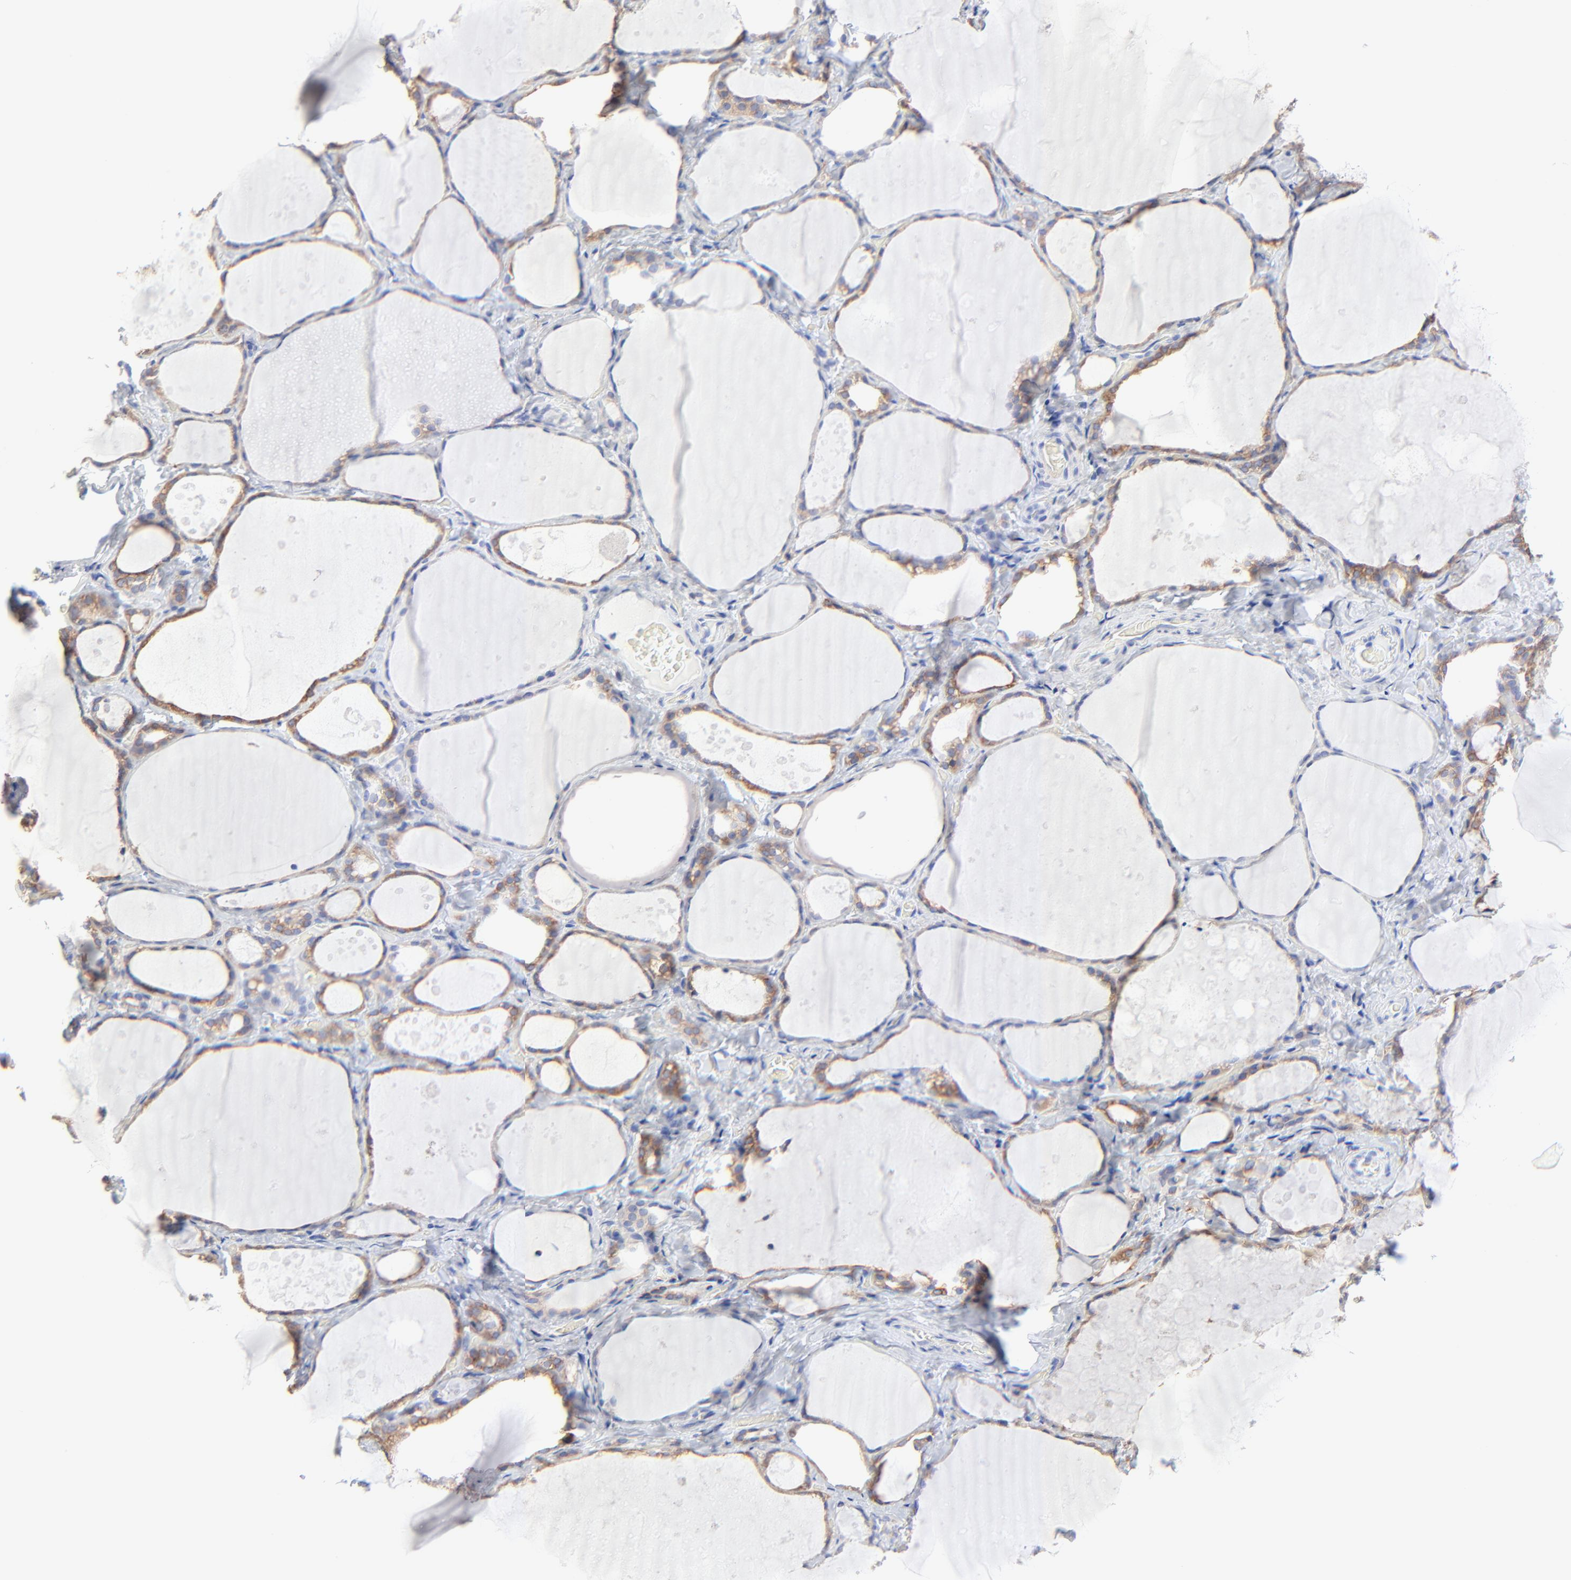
{"staining": {"intensity": "moderate", "quantity": ">75%", "location": "cytoplasmic/membranous"}, "tissue": "thyroid gland", "cell_type": "Glandular cells", "image_type": "normal", "snomed": [{"axis": "morphology", "description": "Normal tissue, NOS"}, {"axis": "topography", "description": "Thyroid gland"}], "caption": "This is an image of immunohistochemistry staining of normal thyroid gland, which shows moderate staining in the cytoplasmic/membranous of glandular cells.", "gene": "PSD3", "patient": {"sex": "female", "age": 75}}